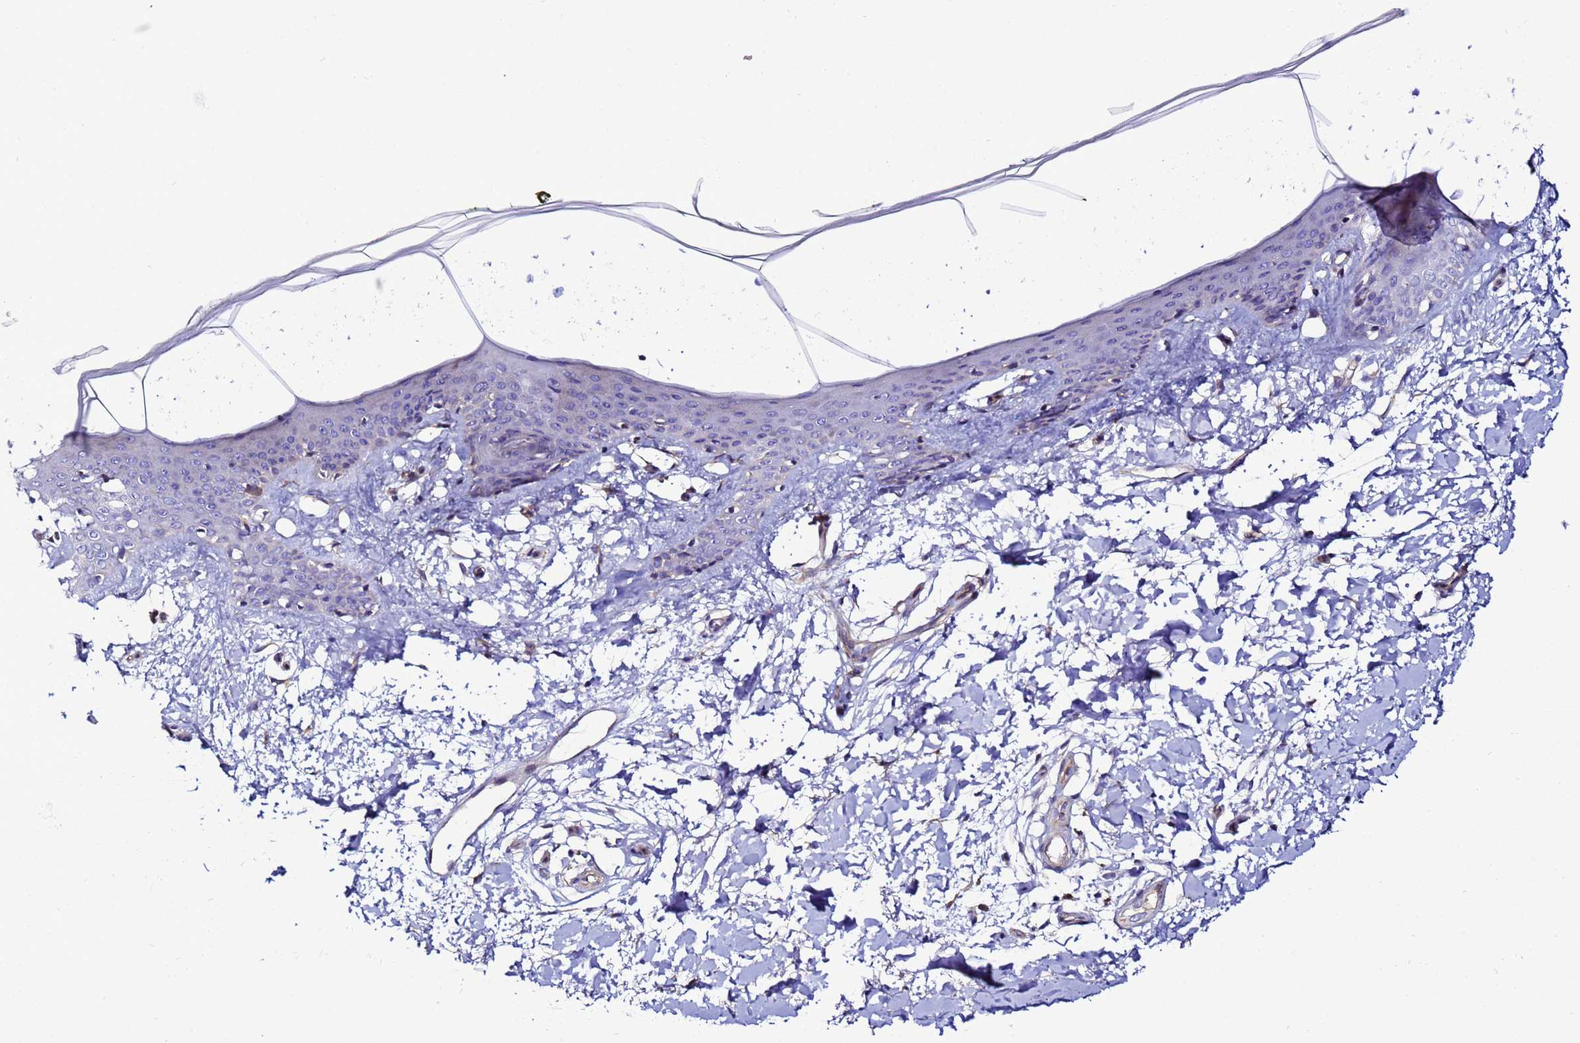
{"staining": {"intensity": "weak", "quantity": ">75%", "location": "cytoplasmic/membranous"}, "tissue": "skin", "cell_type": "Fibroblasts", "image_type": "normal", "snomed": [{"axis": "morphology", "description": "Normal tissue, NOS"}, {"axis": "topography", "description": "Skin"}], "caption": "Skin stained with DAB IHC shows low levels of weak cytoplasmic/membranous positivity in approximately >75% of fibroblasts. (Stains: DAB (3,3'-diaminobenzidine) in brown, nuclei in blue, Microscopy: brightfield microscopy at high magnification).", "gene": "JRKL", "patient": {"sex": "female", "age": 34}}